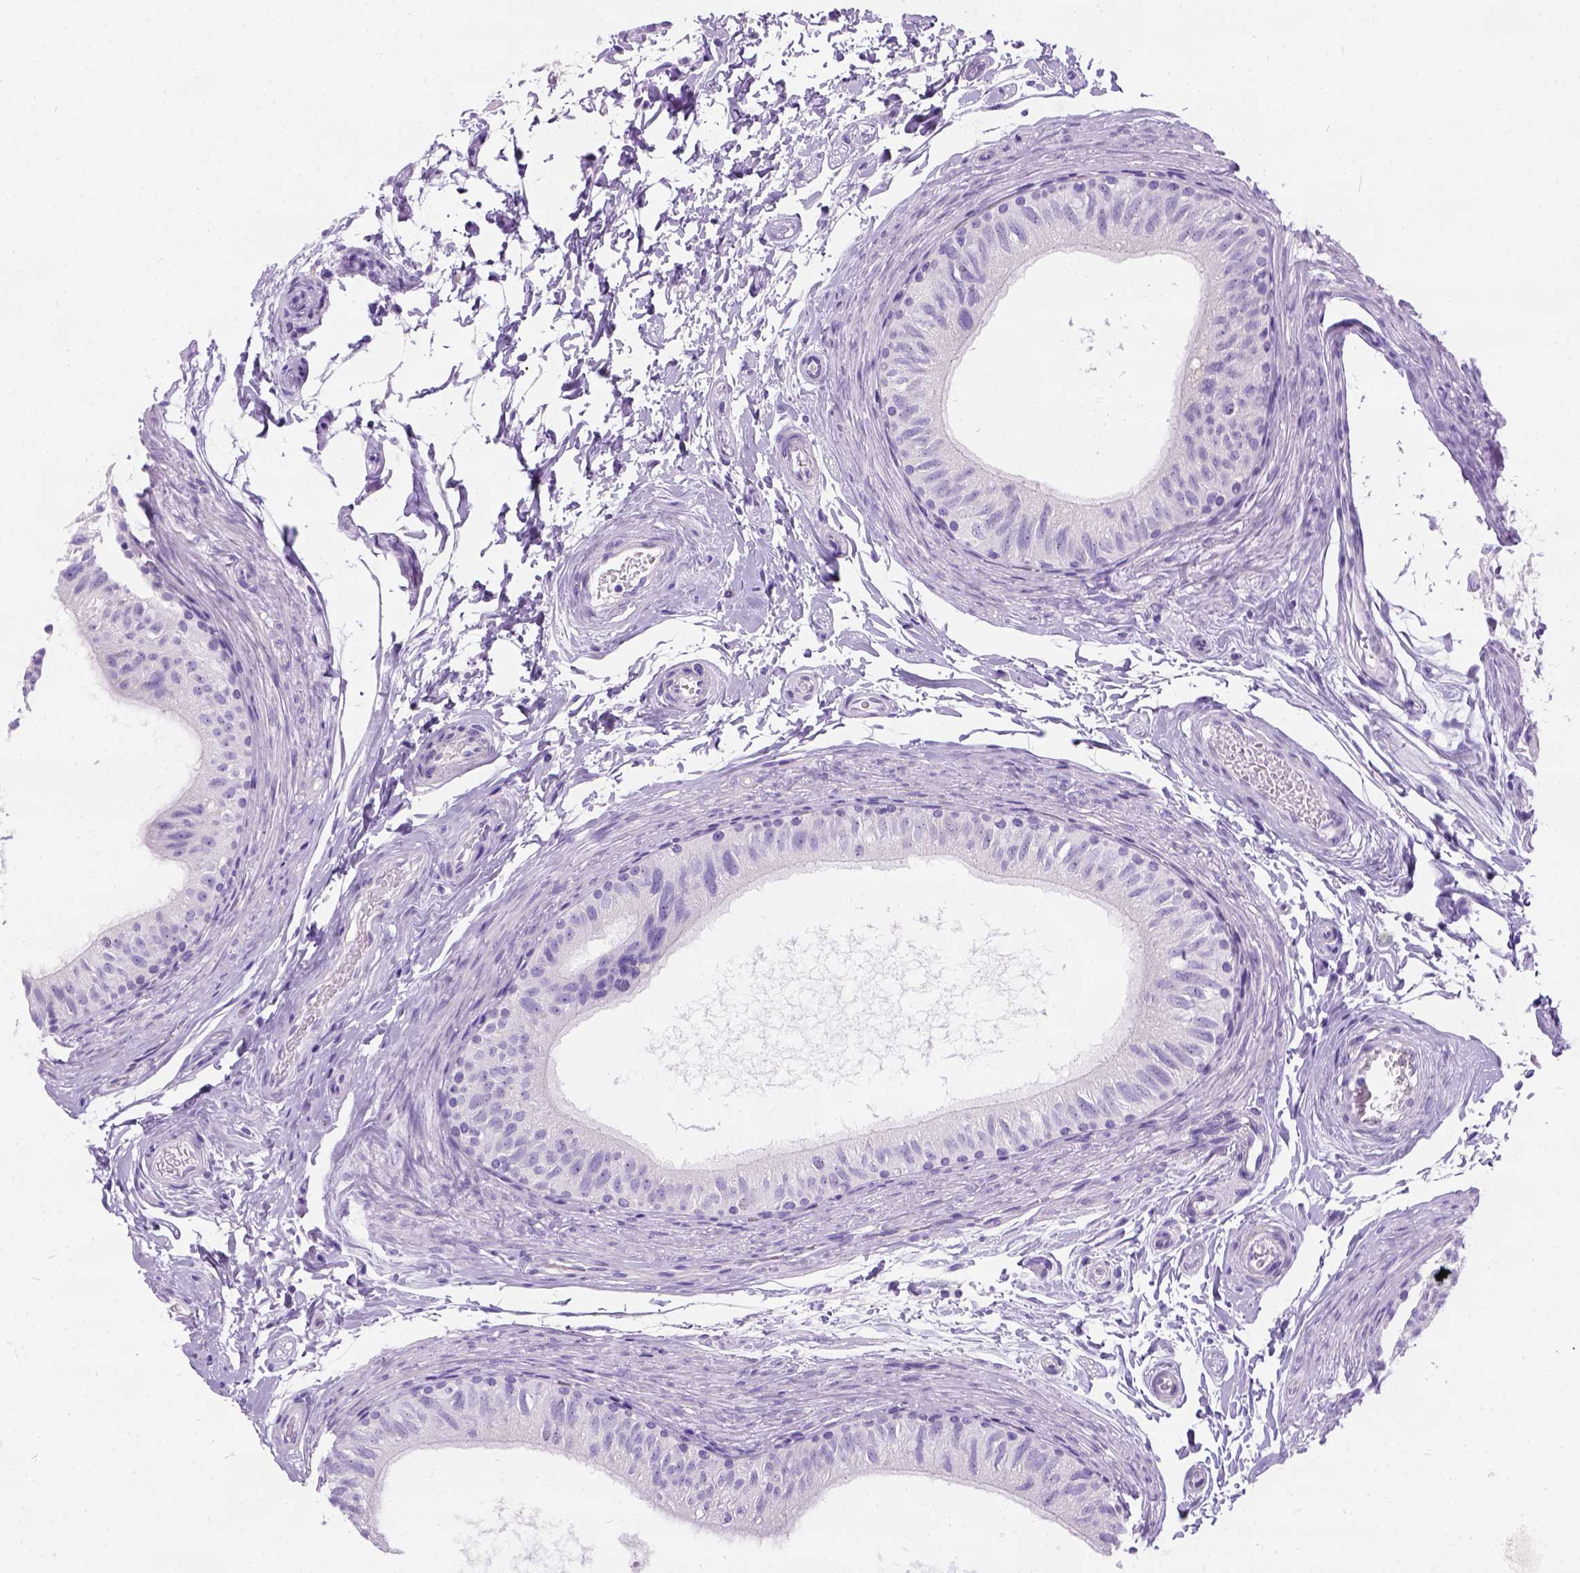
{"staining": {"intensity": "negative", "quantity": "none", "location": "none"}, "tissue": "epididymis", "cell_type": "Glandular cells", "image_type": "normal", "snomed": [{"axis": "morphology", "description": "Normal tissue, NOS"}, {"axis": "topography", "description": "Epididymis"}], "caption": "Protein analysis of unremarkable epididymis exhibits no significant staining in glandular cells. Brightfield microscopy of IHC stained with DAB (3,3'-diaminobenzidine) (brown) and hematoxylin (blue), captured at high magnification.", "gene": "C7orf57", "patient": {"sex": "male", "age": 36}}